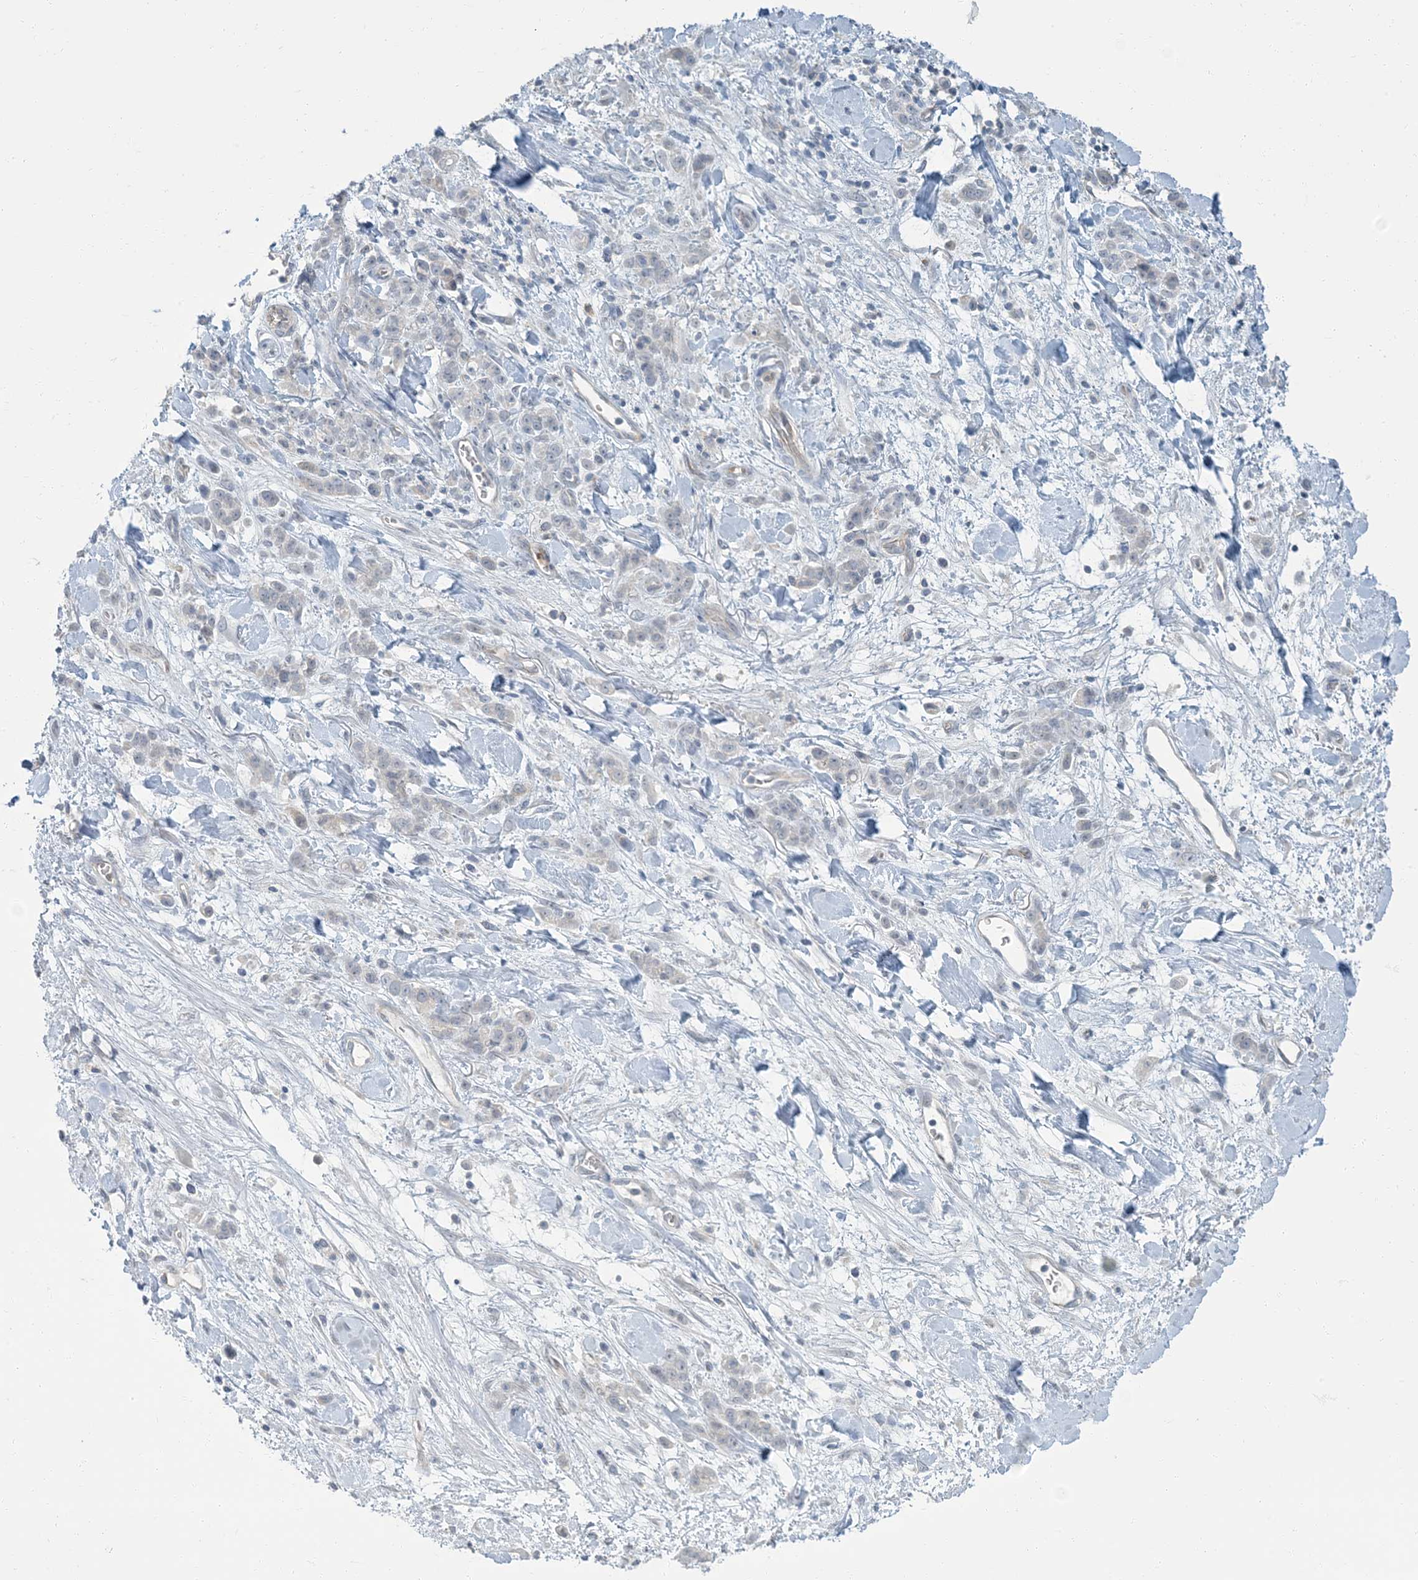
{"staining": {"intensity": "negative", "quantity": "none", "location": "none"}, "tissue": "stomach cancer", "cell_type": "Tumor cells", "image_type": "cancer", "snomed": [{"axis": "morphology", "description": "Normal tissue, NOS"}, {"axis": "morphology", "description": "Adenocarcinoma, NOS"}, {"axis": "topography", "description": "Stomach"}], "caption": "This is an IHC photomicrograph of adenocarcinoma (stomach). There is no positivity in tumor cells.", "gene": "EPHA4", "patient": {"sex": "male", "age": 82}}